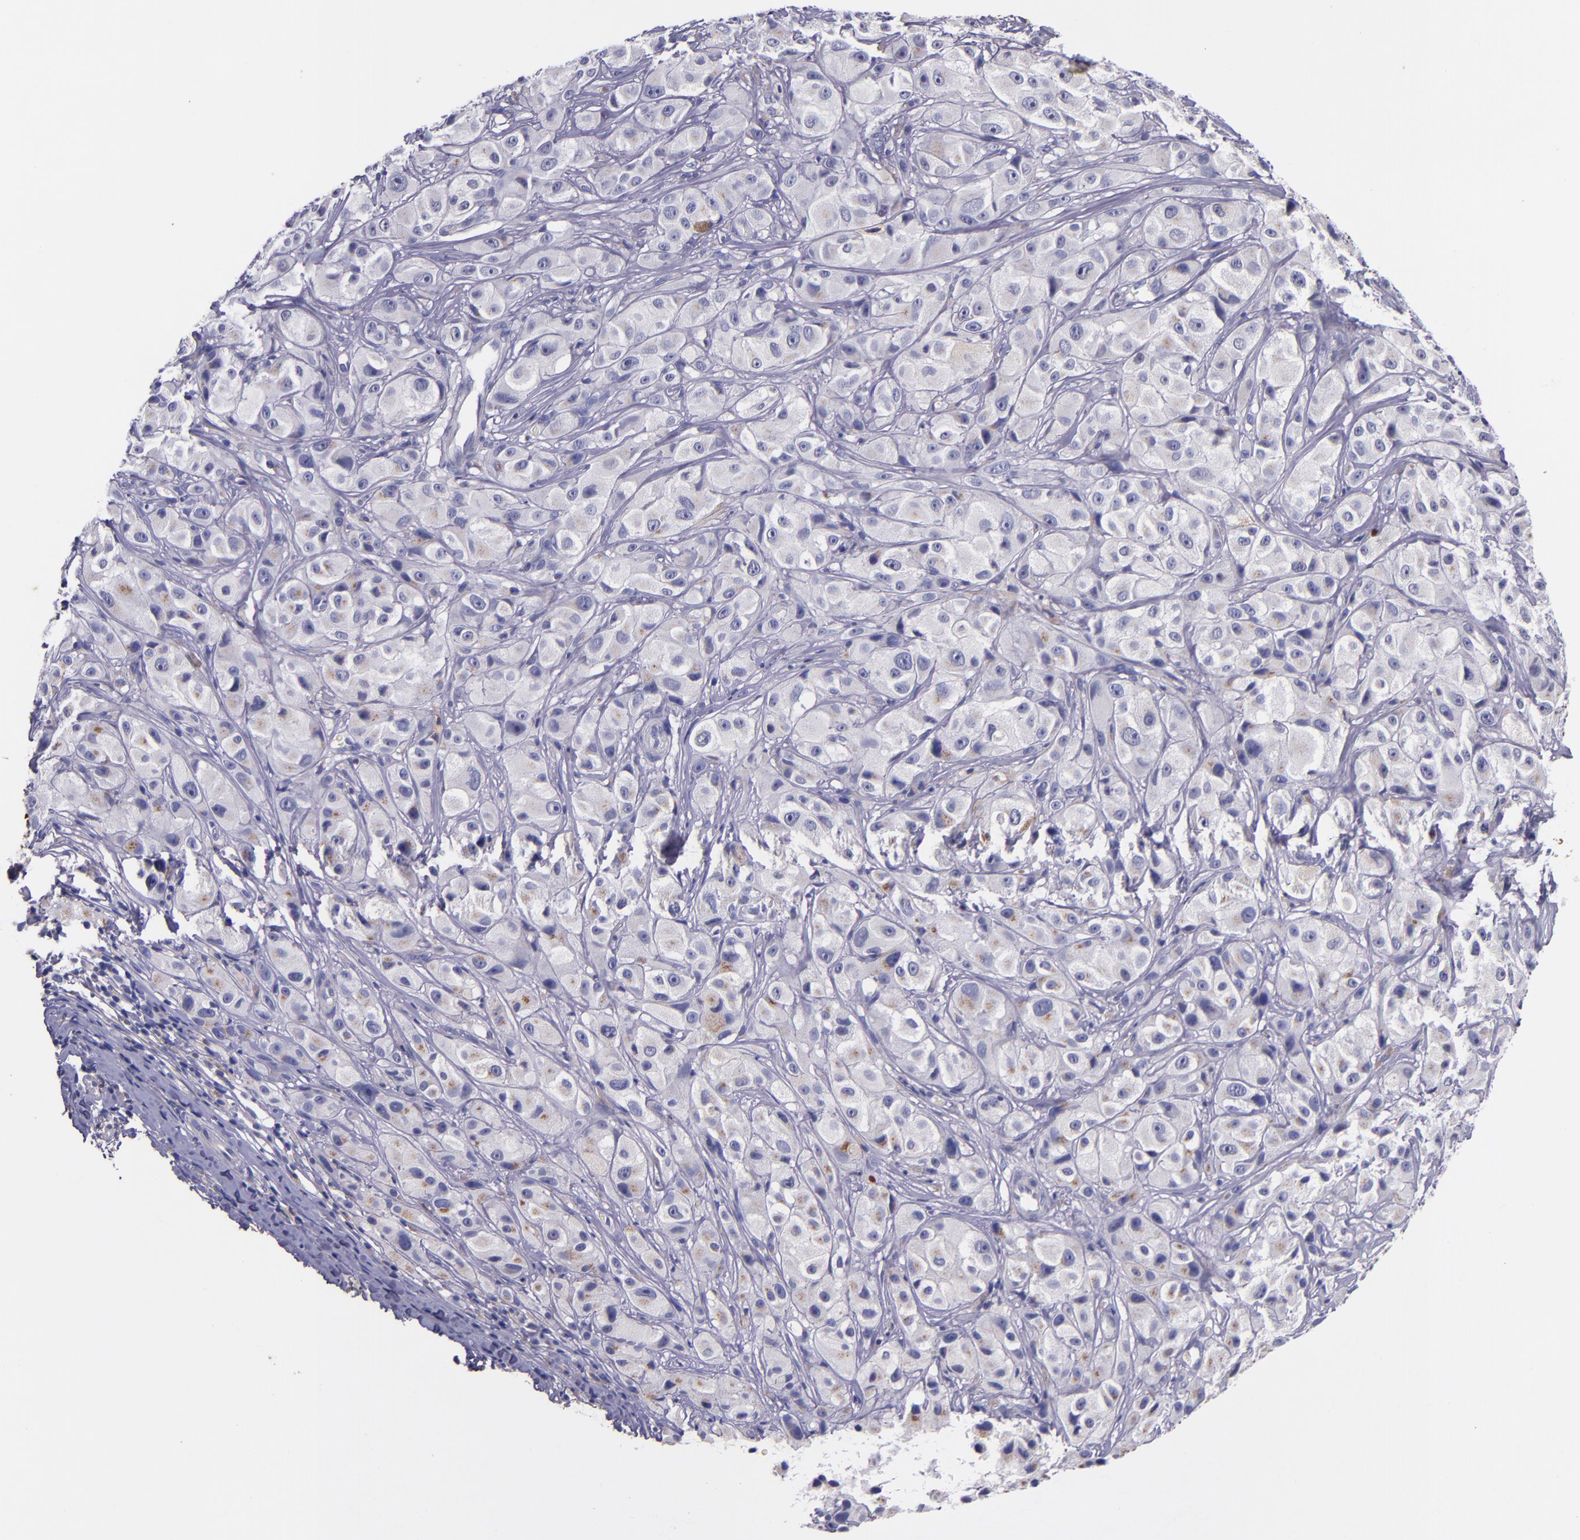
{"staining": {"intensity": "negative", "quantity": "none", "location": "none"}, "tissue": "melanoma", "cell_type": "Tumor cells", "image_type": "cancer", "snomed": [{"axis": "morphology", "description": "Malignant melanoma, NOS"}, {"axis": "topography", "description": "Skin"}], "caption": "There is no significant expression in tumor cells of malignant melanoma. (DAB (3,3'-diaminobenzidine) immunohistochemistry visualized using brightfield microscopy, high magnification).", "gene": "IVL", "patient": {"sex": "male", "age": 56}}